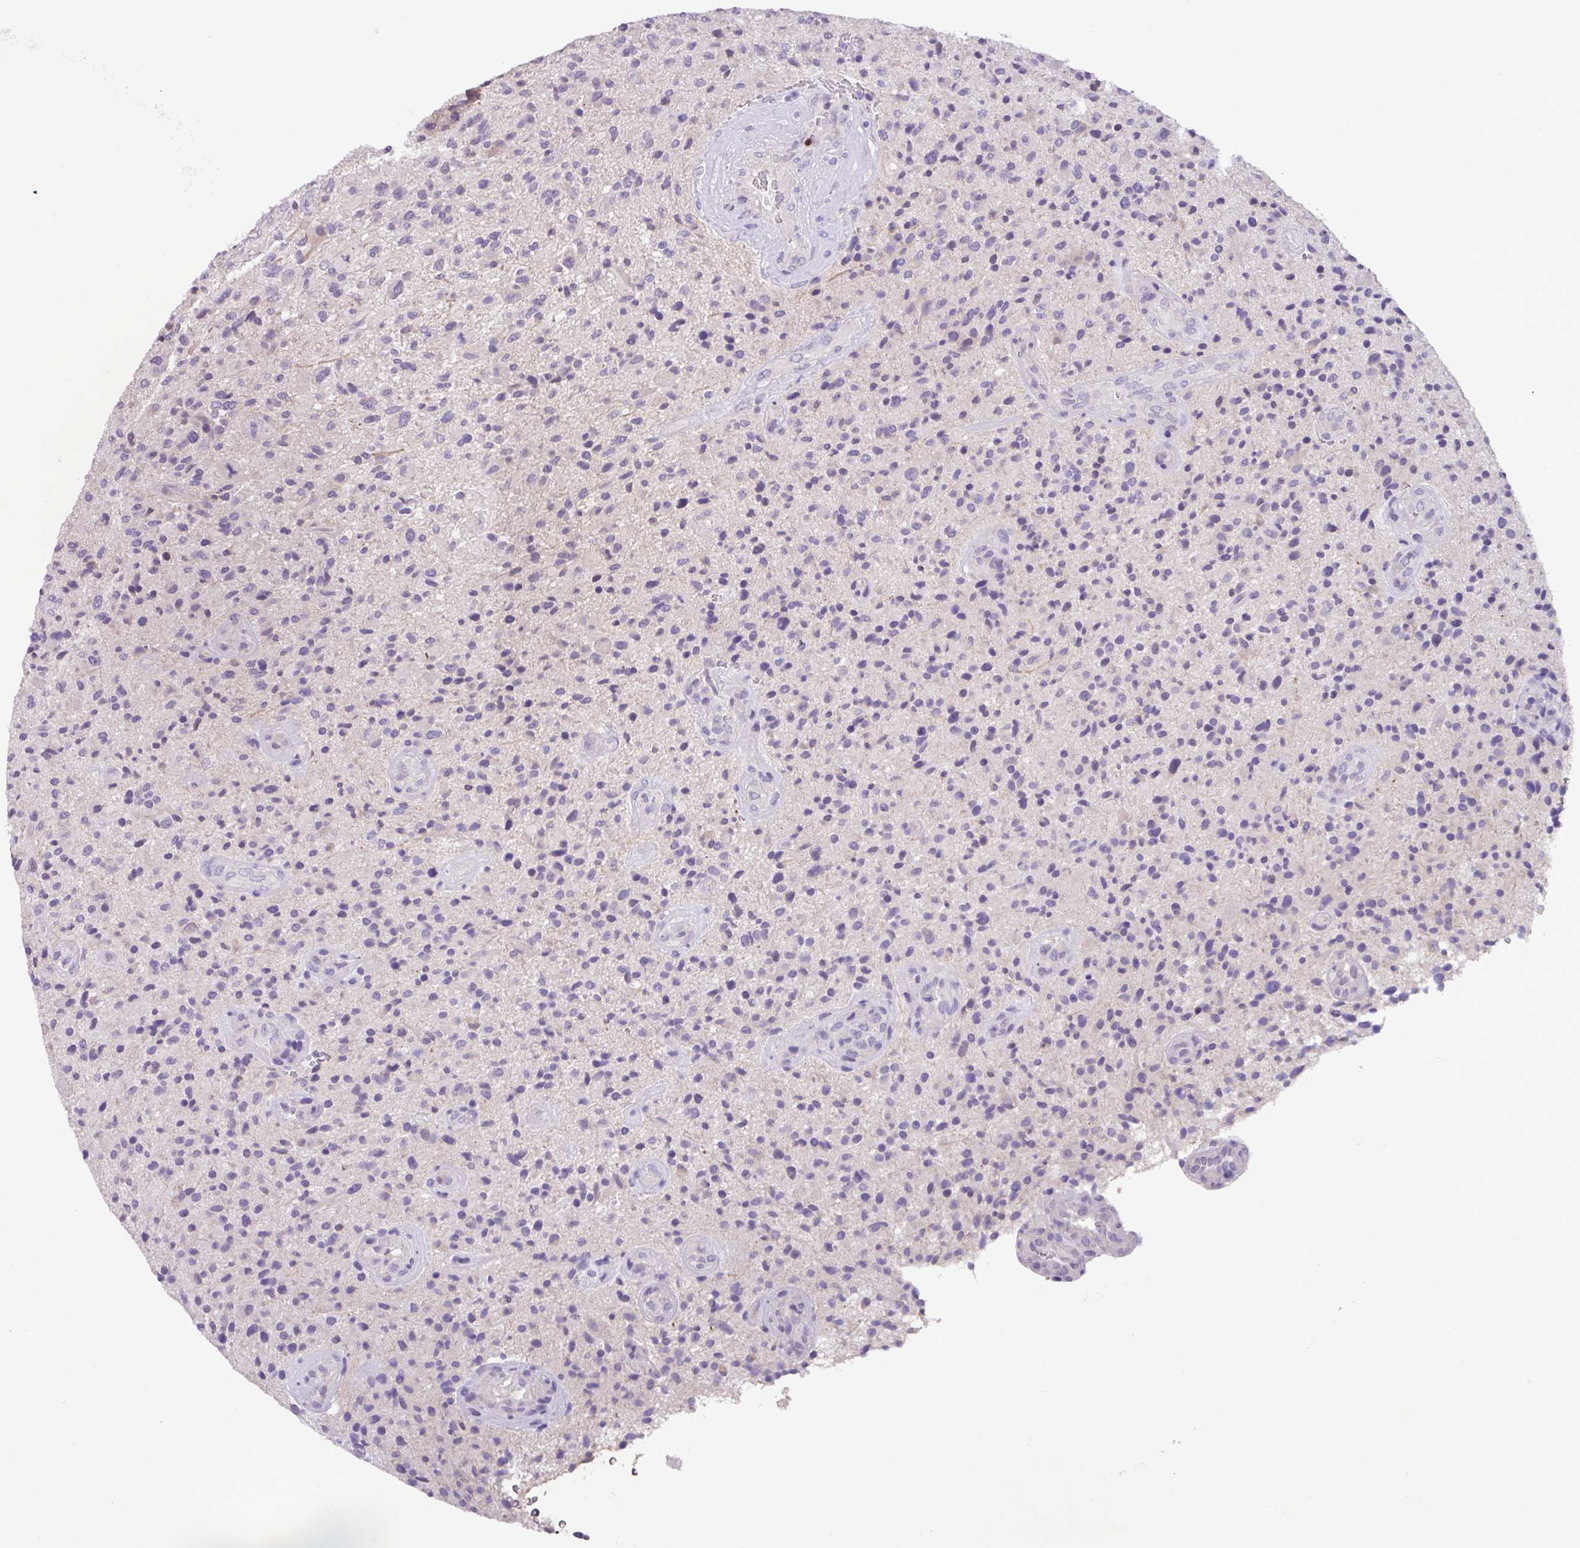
{"staining": {"intensity": "negative", "quantity": "none", "location": "none"}, "tissue": "glioma", "cell_type": "Tumor cells", "image_type": "cancer", "snomed": [{"axis": "morphology", "description": "Glioma, malignant, High grade"}, {"axis": "topography", "description": "Brain"}], "caption": "Tumor cells are negative for protein expression in human glioma.", "gene": "PAX8", "patient": {"sex": "male", "age": 47}}